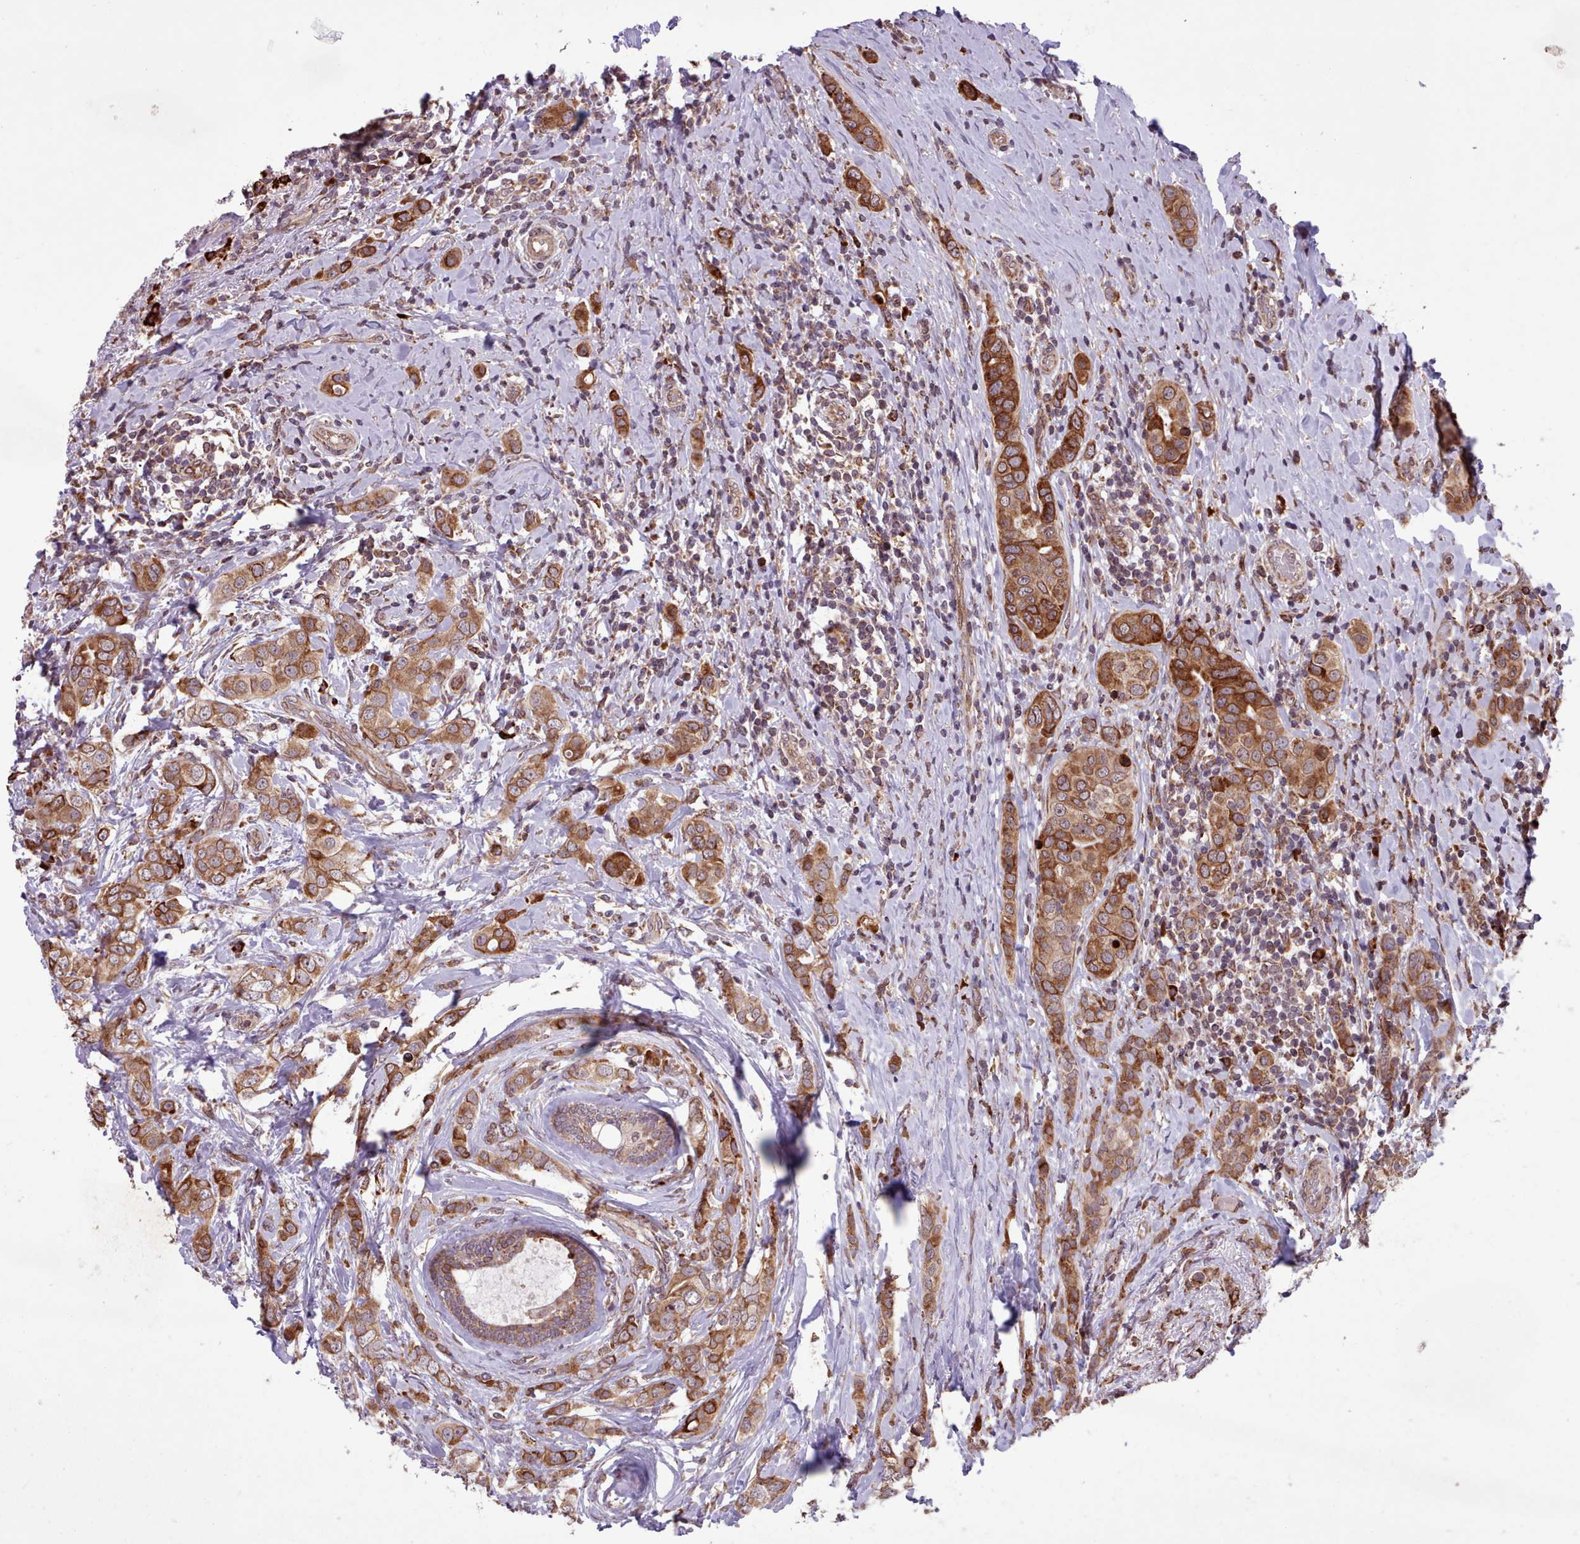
{"staining": {"intensity": "strong", "quantity": ">75%", "location": "cytoplasmic/membranous"}, "tissue": "breast cancer", "cell_type": "Tumor cells", "image_type": "cancer", "snomed": [{"axis": "morphology", "description": "Lobular carcinoma"}, {"axis": "topography", "description": "Breast"}], "caption": "Protein analysis of breast cancer (lobular carcinoma) tissue demonstrates strong cytoplasmic/membranous positivity in approximately >75% of tumor cells.", "gene": "TTLL3", "patient": {"sex": "female", "age": 51}}